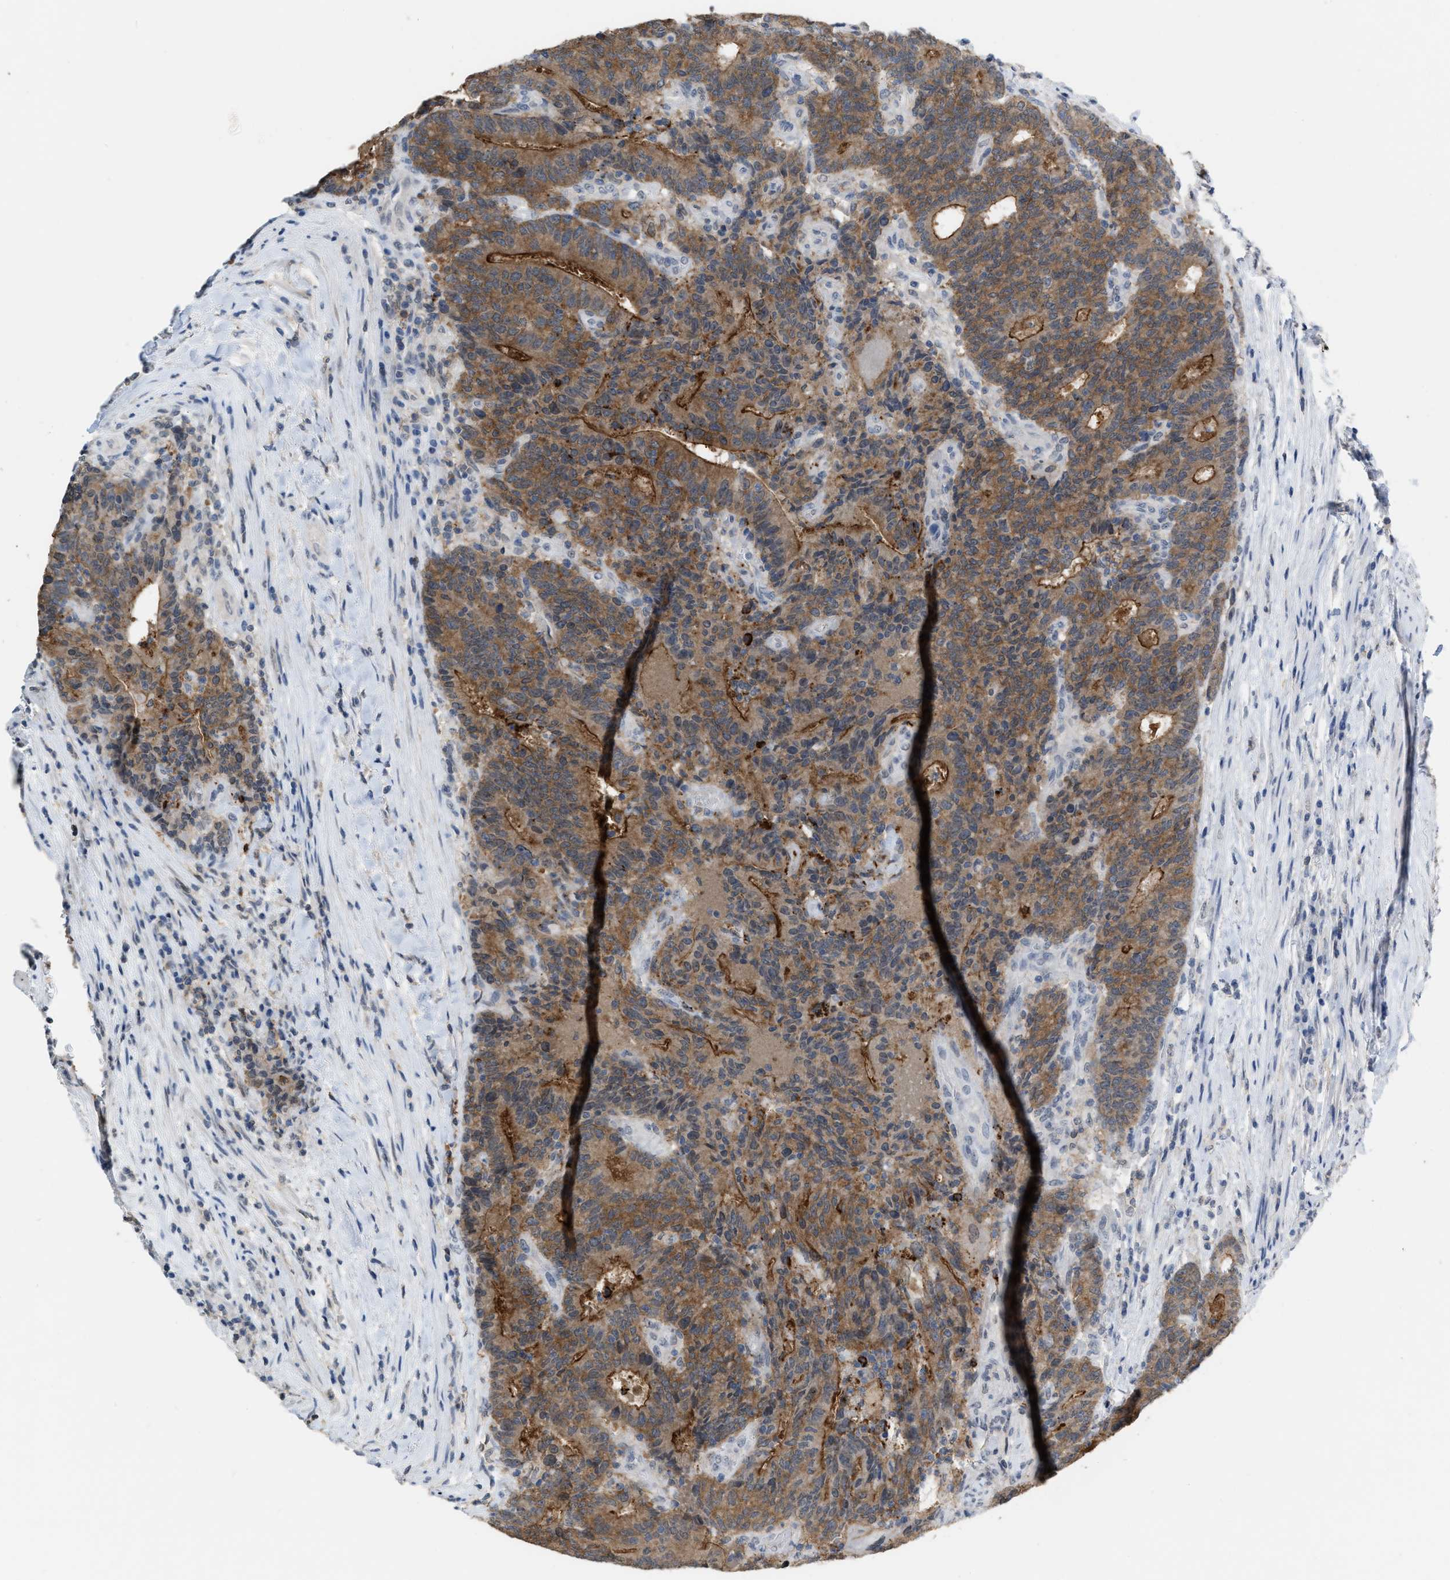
{"staining": {"intensity": "moderate", "quantity": ">75%", "location": "cytoplasmic/membranous"}, "tissue": "colorectal cancer", "cell_type": "Tumor cells", "image_type": "cancer", "snomed": [{"axis": "morphology", "description": "Normal tissue, NOS"}, {"axis": "morphology", "description": "Adenocarcinoma, NOS"}, {"axis": "topography", "description": "Colon"}], "caption": "Tumor cells exhibit medium levels of moderate cytoplasmic/membranous positivity in about >75% of cells in human adenocarcinoma (colorectal). The staining was performed using DAB (3,3'-diaminobenzidine) to visualize the protein expression in brown, while the nuclei were stained in blue with hematoxylin (Magnification: 20x).", "gene": "BAIAP2L1", "patient": {"sex": "female", "age": 75}}